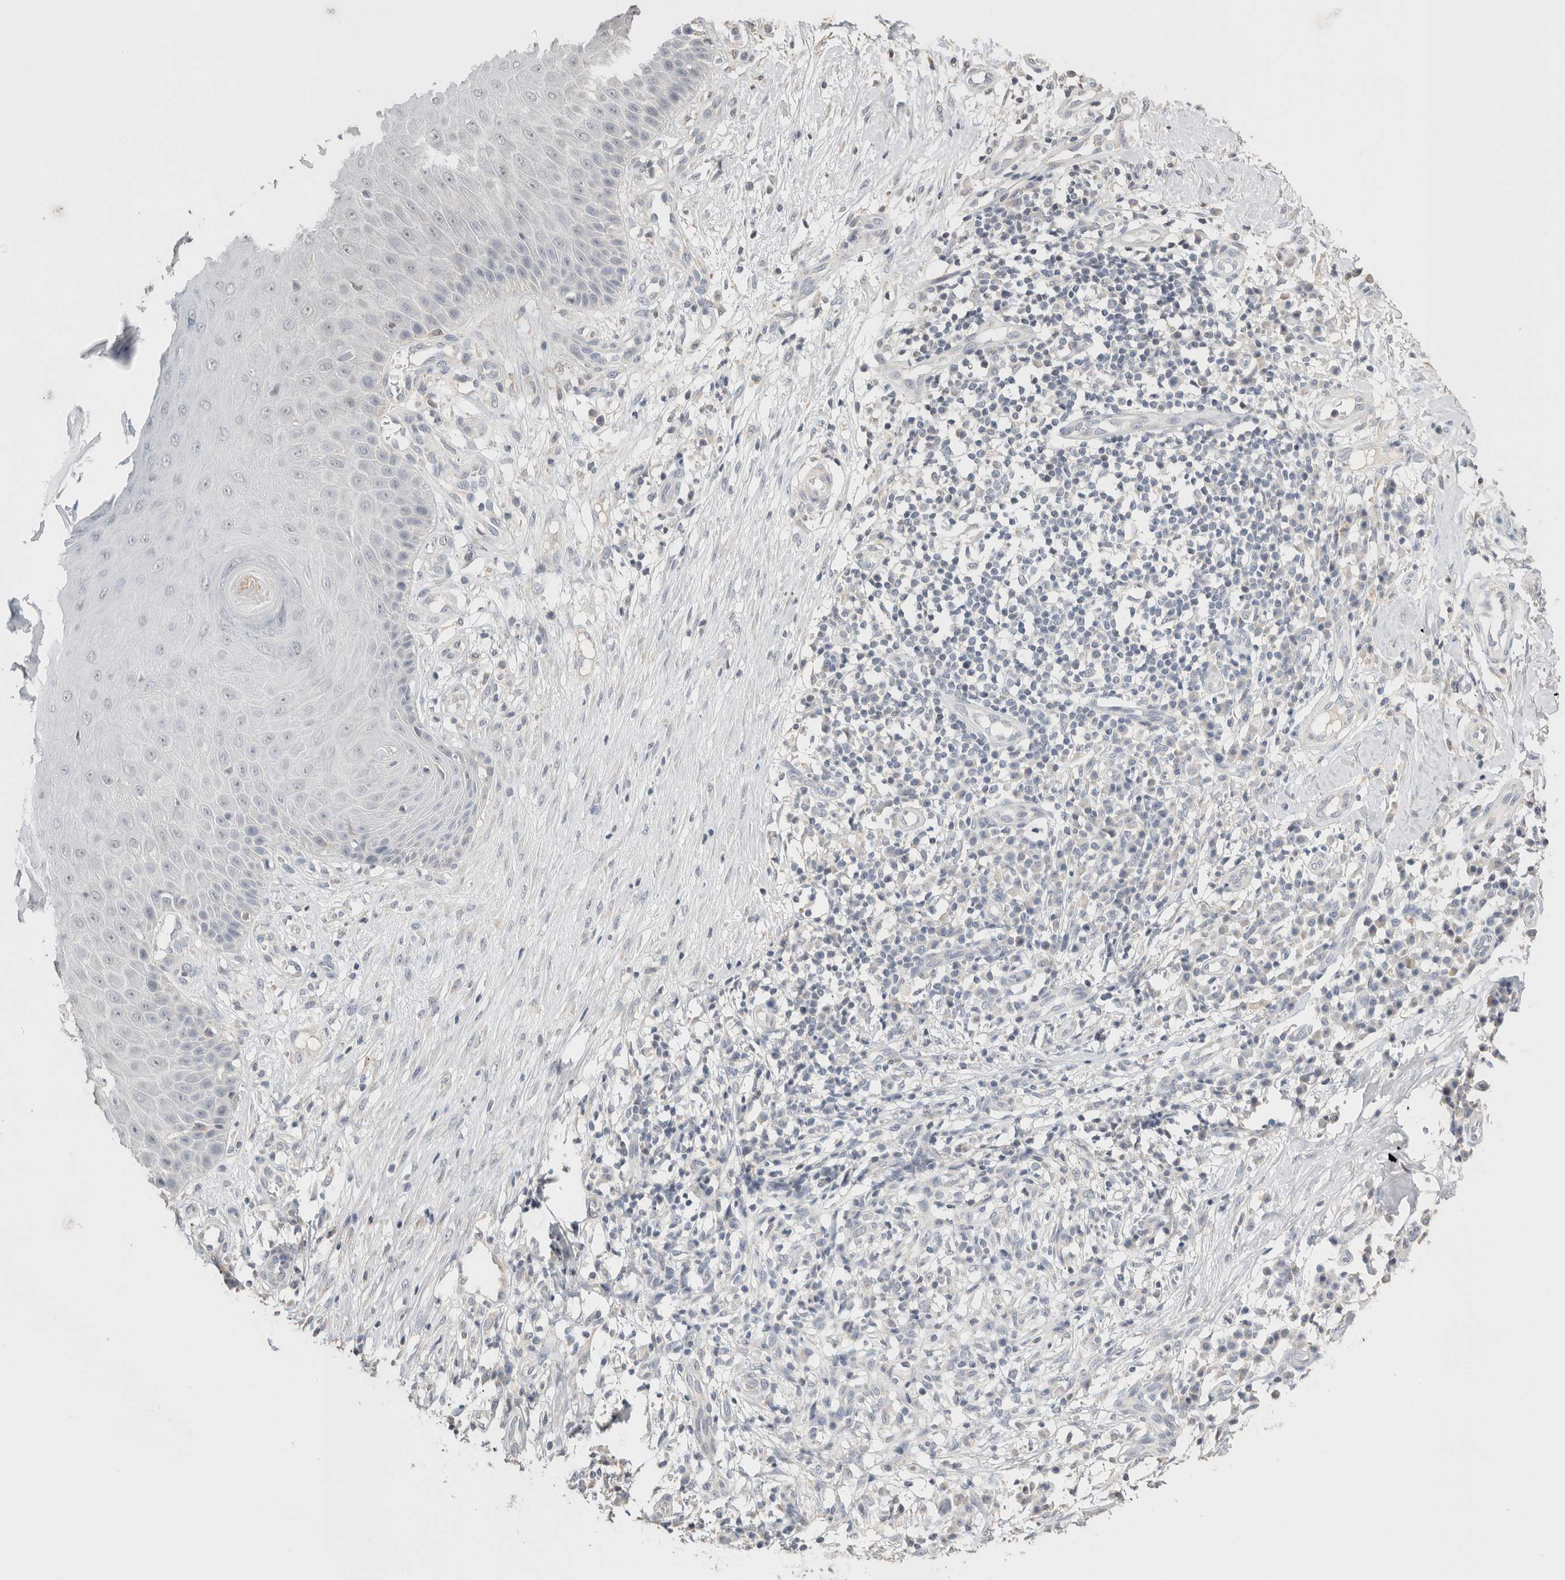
{"staining": {"intensity": "negative", "quantity": "none", "location": "none"}, "tissue": "skin cancer", "cell_type": "Tumor cells", "image_type": "cancer", "snomed": [{"axis": "morphology", "description": "Normal tissue, NOS"}, {"axis": "morphology", "description": "Basal cell carcinoma"}, {"axis": "topography", "description": "Skin"}], "caption": "The immunohistochemistry image has no significant staining in tumor cells of skin cancer (basal cell carcinoma) tissue.", "gene": "CRAT", "patient": {"sex": "male", "age": 67}}